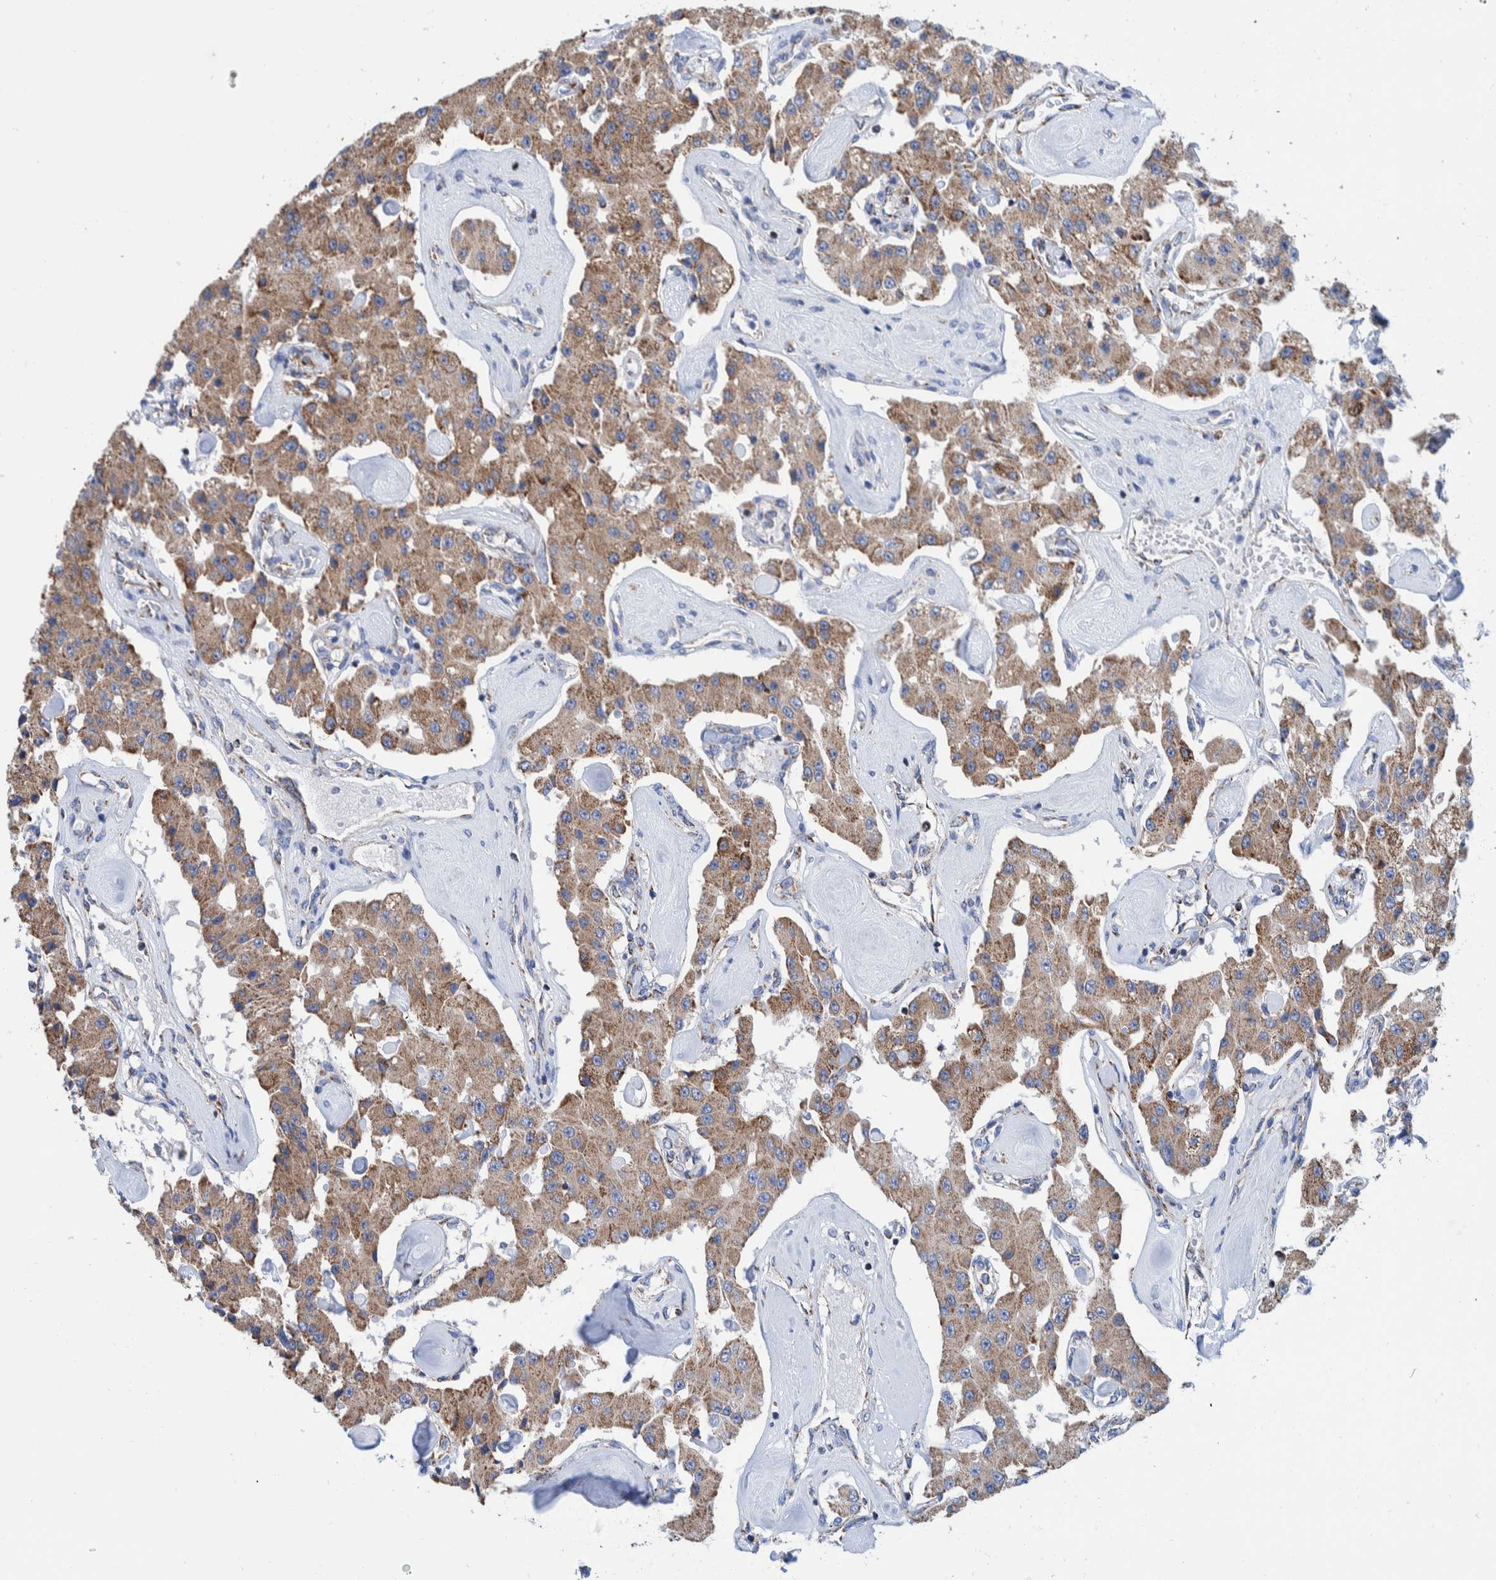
{"staining": {"intensity": "weak", "quantity": ">75%", "location": "cytoplasmic/membranous"}, "tissue": "carcinoid", "cell_type": "Tumor cells", "image_type": "cancer", "snomed": [{"axis": "morphology", "description": "Carcinoid, malignant, NOS"}, {"axis": "topography", "description": "Pancreas"}], "caption": "Immunohistochemistry (IHC) of human carcinoid displays low levels of weak cytoplasmic/membranous expression in about >75% of tumor cells.", "gene": "DECR1", "patient": {"sex": "male", "age": 41}}